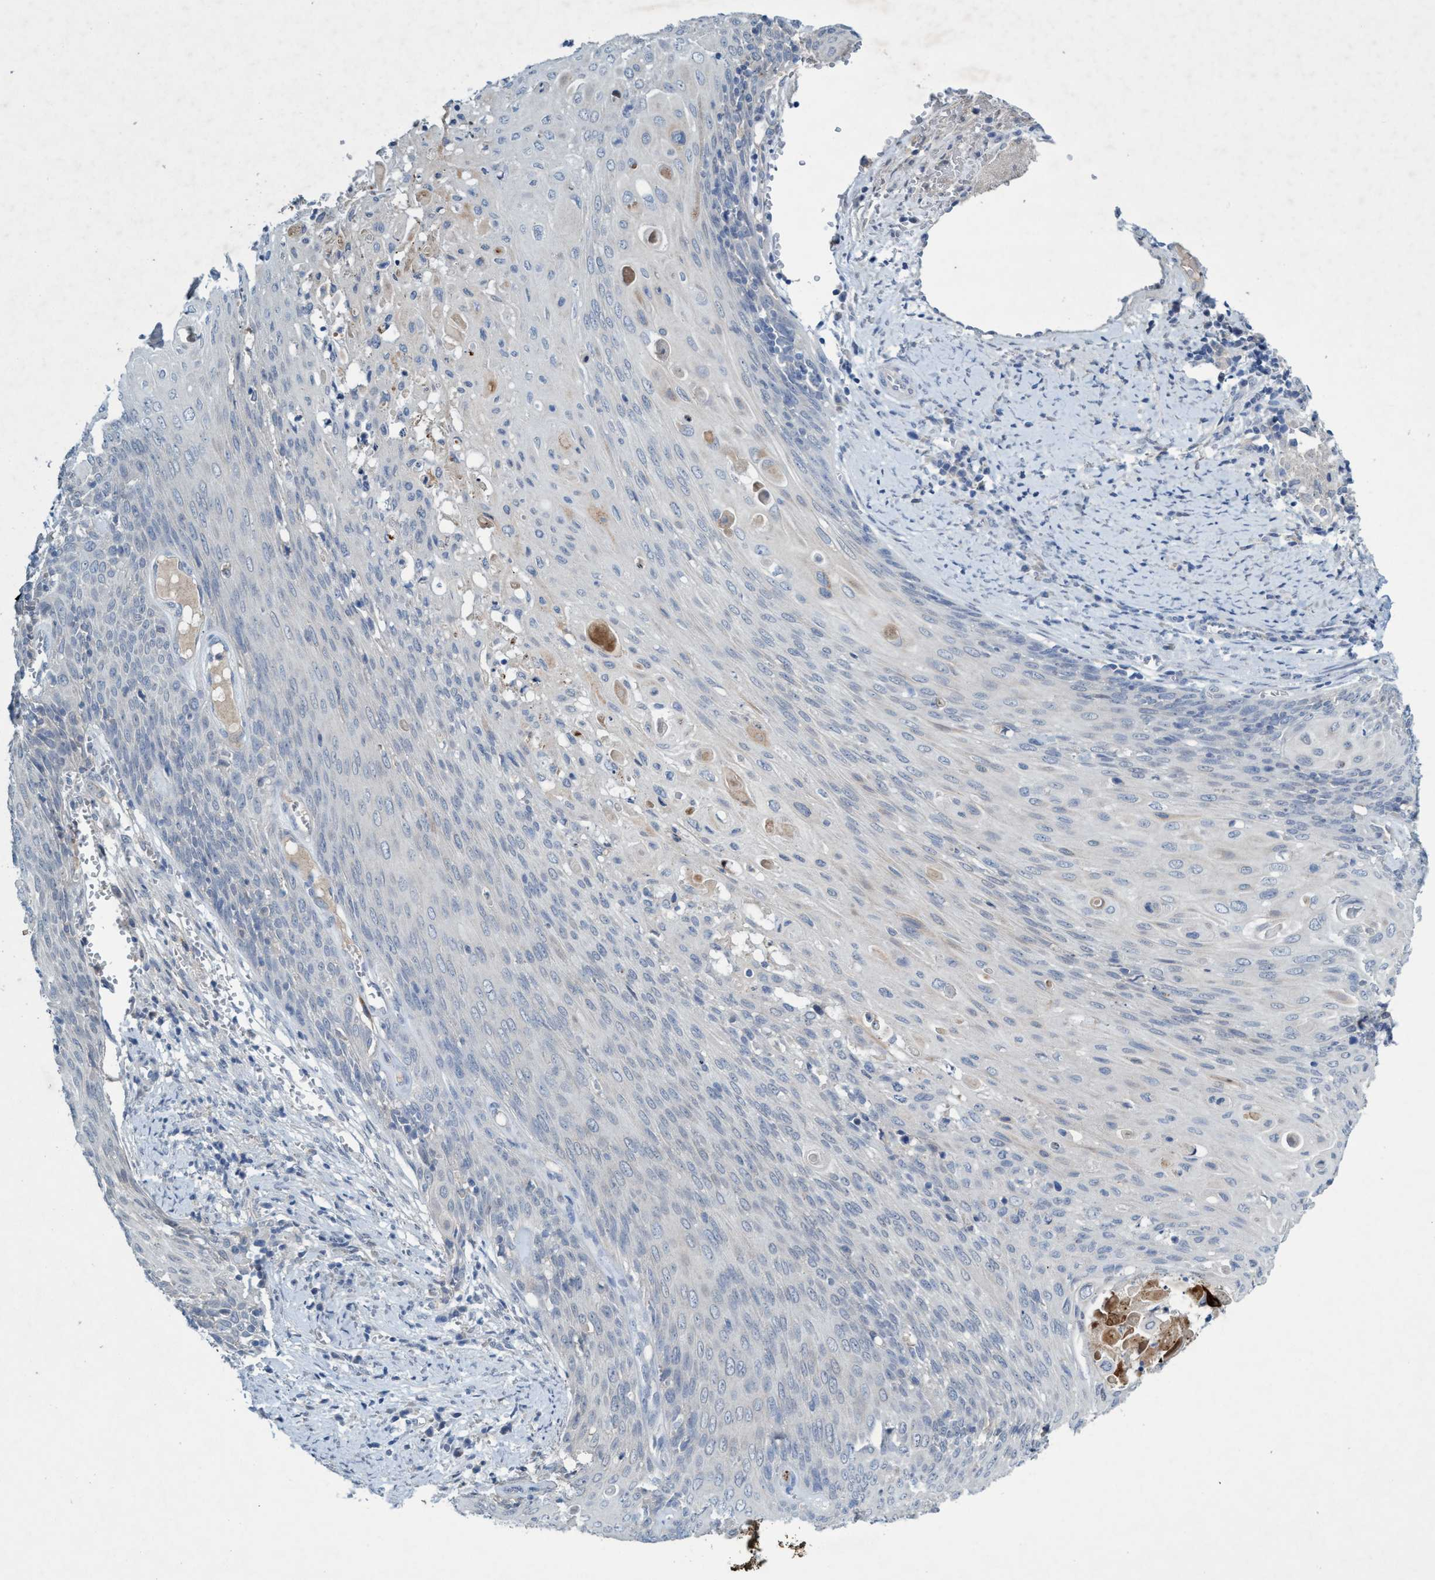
{"staining": {"intensity": "negative", "quantity": "none", "location": "none"}, "tissue": "cervical cancer", "cell_type": "Tumor cells", "image_type": "cancer", "snomed": [{"axis": "morphology", "description": "Squamous cell carcinoma, NOS"}, {"axis": "topography", "description": "Cervix"}], "caption": "Immunohistochemistry (IHC) of human cervical cancer (squamous cell carcinoma) shows no positivity in tumor cells. (DAB (3,3'-diaminobenzidine) immunohistochemistry (IHC), high magnification).", "gene": "RNF208", "patient": {"sex": "female", "age": 39}}